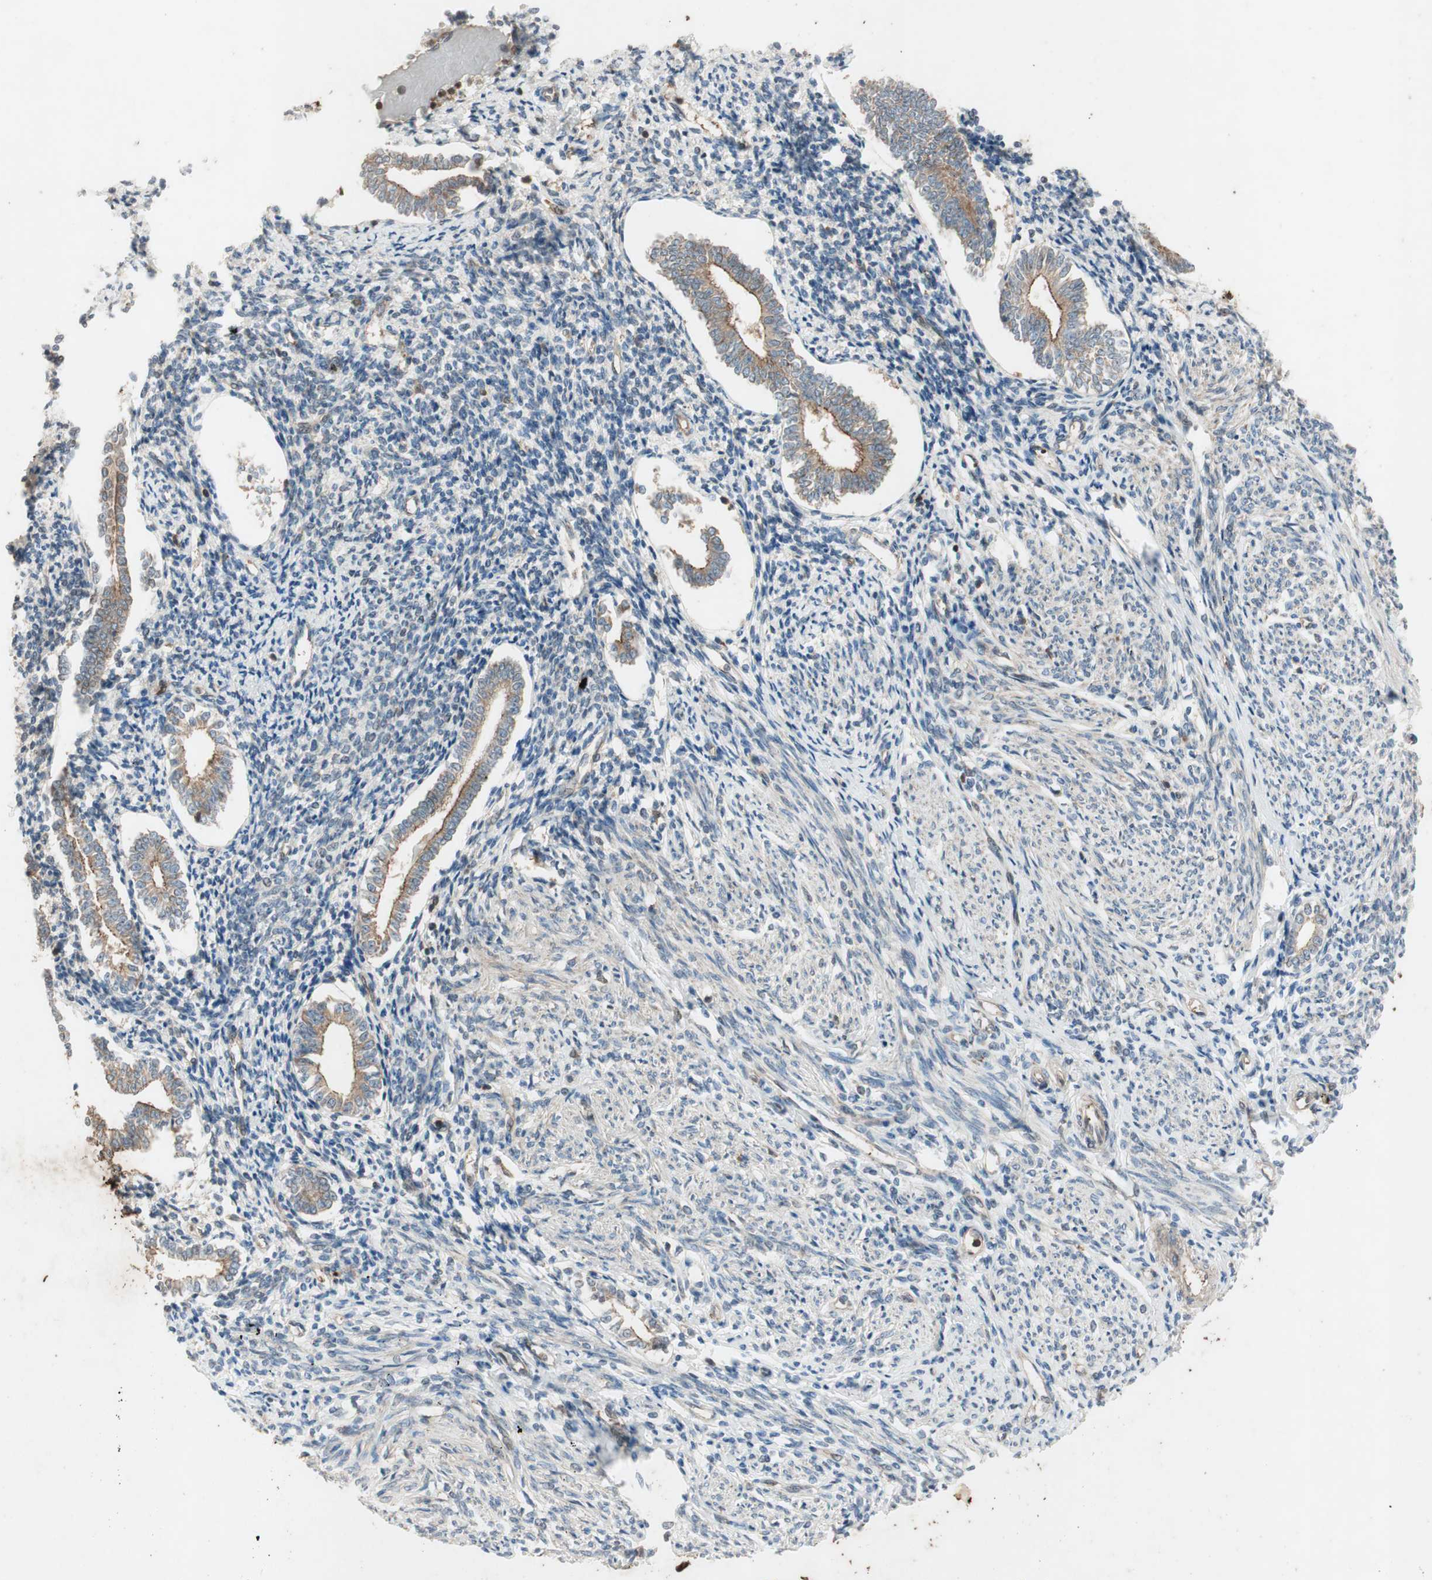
{"staining": {"intensity": "weak", "quantity": ">75%", "location": "cytoplasmic/membranous"}, "tissue": "endometrium", "cell_type": "Cells in endometrial stroma", "image_type": "normal", "snomed": [{"axis": "morphology", "description": "Normal tissue, NOS"}, {"axis": "topography", "description": "Endometrium"}], "caption": "A low amount of weak cytoplasmic/membranous positivity is appreciated in about >75% of cells in endometrial stroma in benign endometrium.", "gene": "EPHA8", "patient": {"sex": "female", "age": 71}}